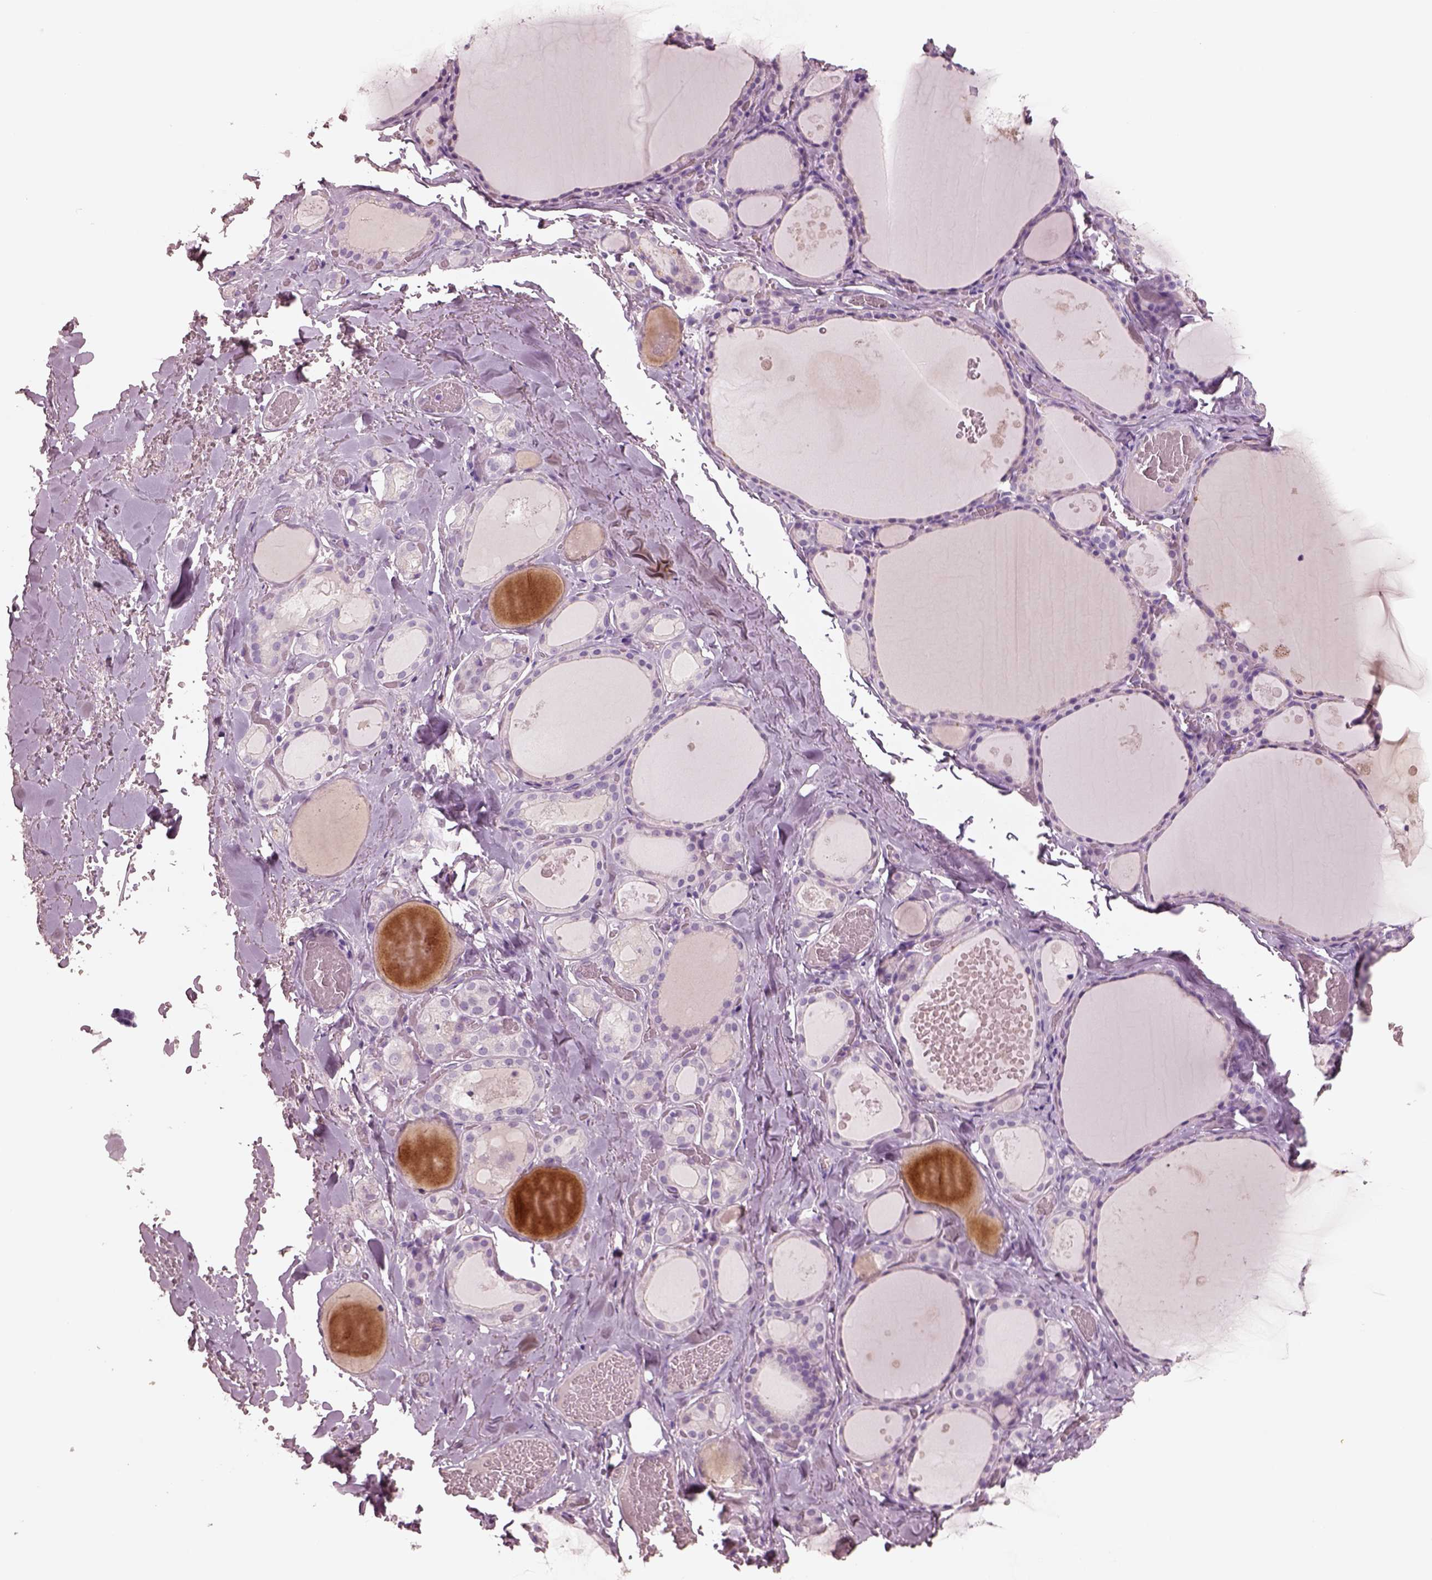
{"staining": {"intensity": "negative", "quantity": "none", "location": "none"}, "tissue": "thyroid gland", "cell_type": "Glandular cells", "image_type": "normal", "snomed": [{"axis": "morphology", "description": "Normal tissue, NOS"}, {"axis": "topography", "description": "Thyroid gland"}], "caption": "Immunohistochemistry (IHC) of unremarkable human thyroid gland demonstrates no expression in glandular cells. The staining was performed using DAB (3,3'-diaminobenzidine) to visualize the protein expression in brown, while the nuclei were stained in blue with hematoxylin (Magnification: 20x).", "gene": "IGLL1", "patient": {"sex": "male", "age": 56}}